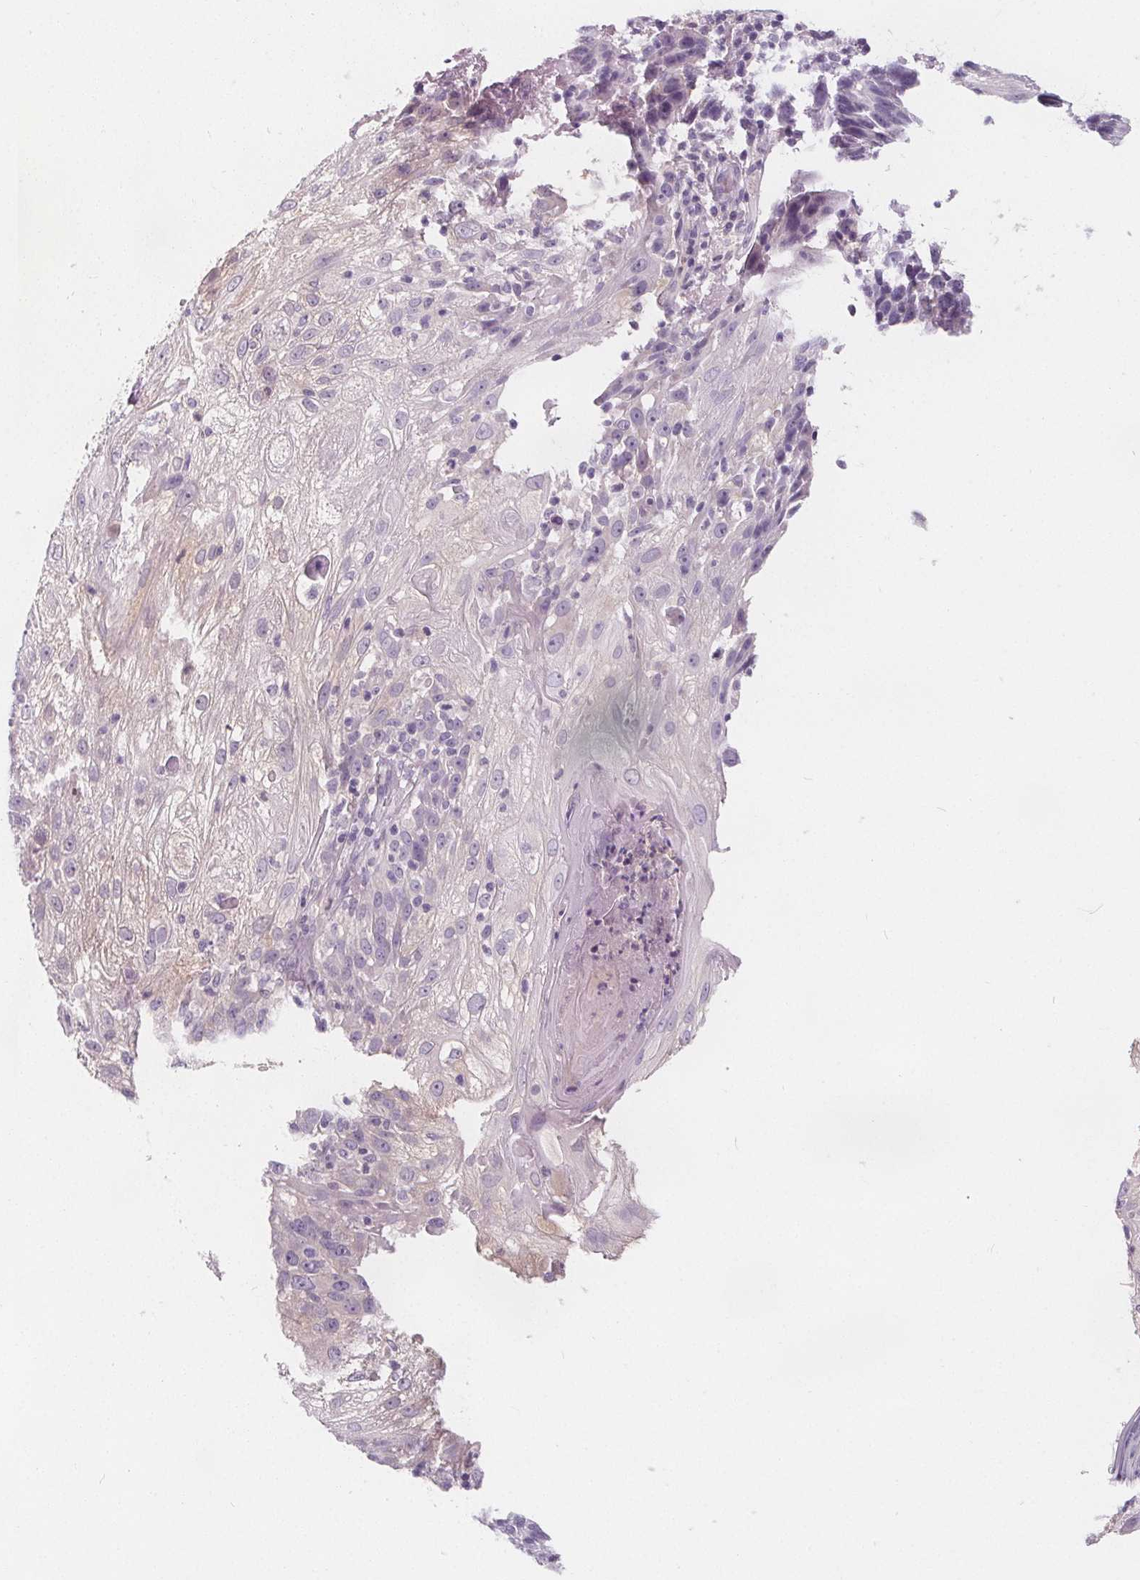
{"staining": {"intensity": "negative", "quantity": "none", "location": "none"}, "tissue": "skin cancer", "cell_type": "Tumor cells", "image_type": "cancer", "snomed": [{"axis": "morphology", "description": "Normal tissue, NOS"}, {"axis": "morphology", "description": "Squamous cell carcinoma, NOS"}, {"axis": "topography", "description": "Skin"}], "caption": "Squamous cell carcinoma (skin) was stained to show a protein in brown. There is no significant staining in tumor cells.", "gene": "UGP2", "patient": {"sex": "female", "age": 83}}